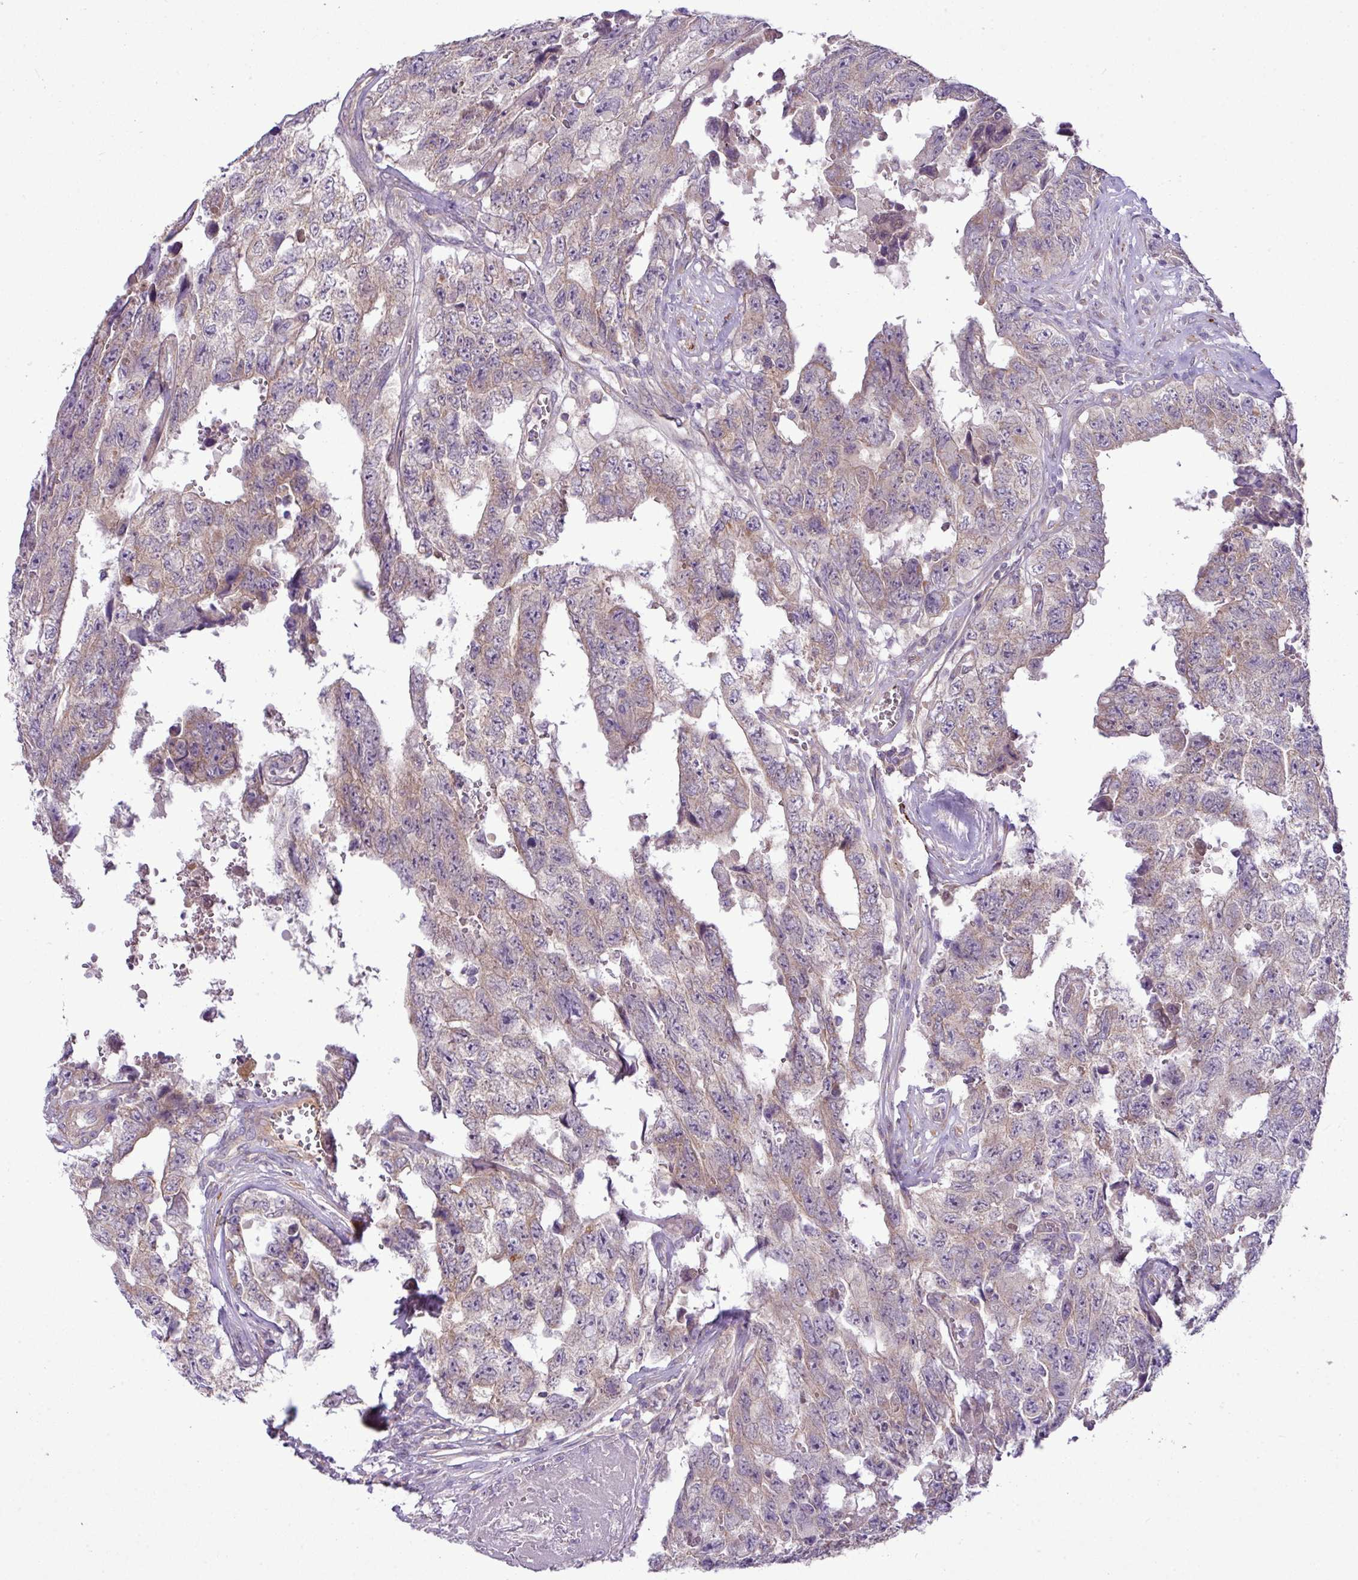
{"staining": {"intensity": "moderate", "quantity": "25%-75%", "location": "cytoplasmic/membranous"}, "tissue": "testis cancer", "cell_type": "Tumor cells", "image_type": "cancer", "snomed": [{"axis": "morphology", "description": "Normal tissue, NOS"}, {"axis": "morphology", "description": "Carcinoma, Embryonal, NOS"}, {"axis": "topography", "description": "Testis"}, {"axis": "topography", "description": "Epididymis"}], "caption": "A brown stain shows moderate cytoplasmic/membranous positivity of a protein in testis cancer (embryonal carcinoma) tumor cells.", "gene": "XIAP", "patient": {"sex": "male", "age": 25}}